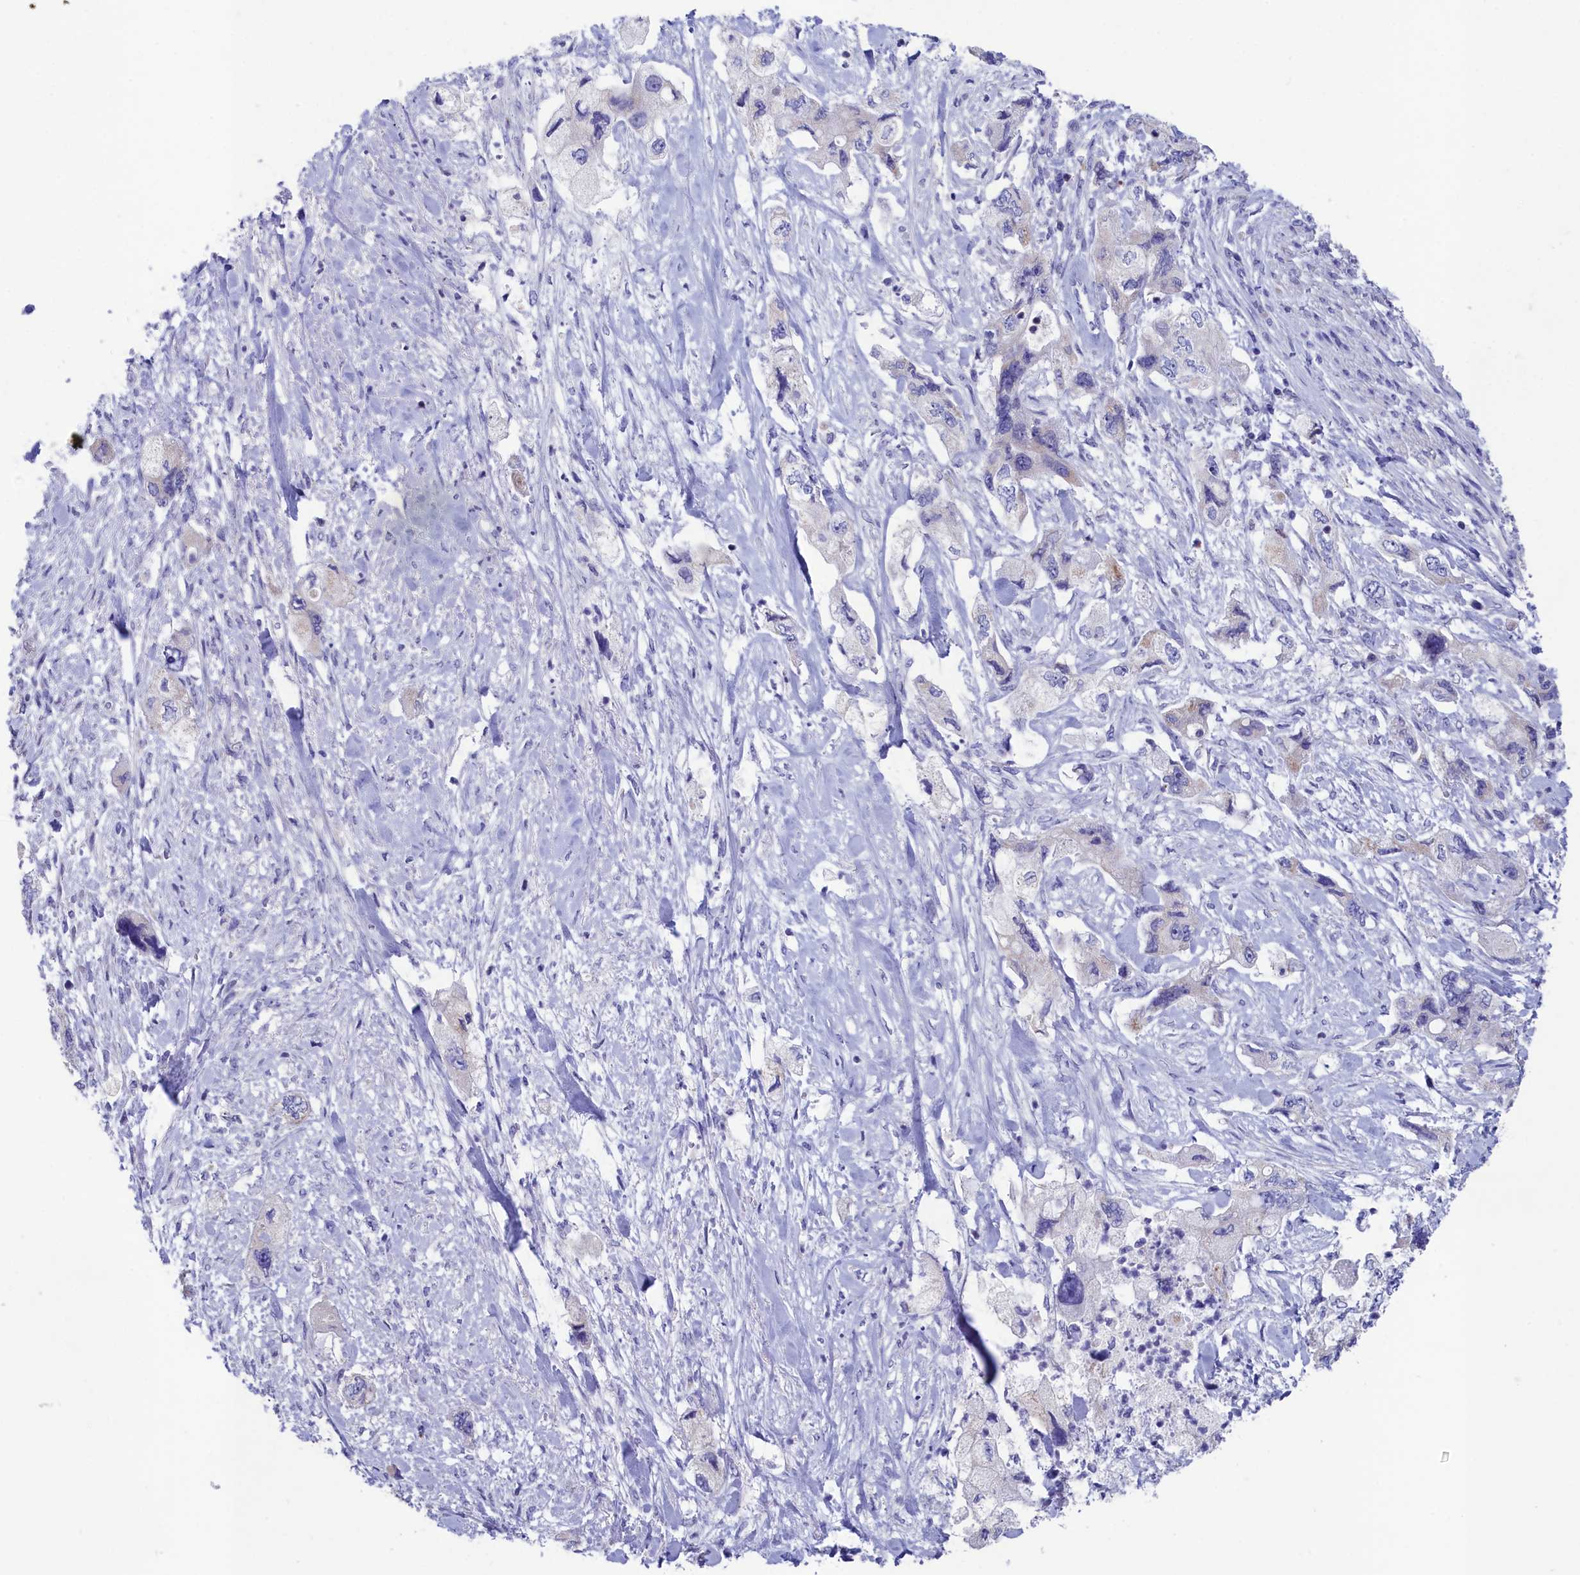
{"staining": {"intensity": "negative", "quantity": "none", "location": "none"}, "tissue": "pancreatic cancer", "cell_type": "Tumor cells", "image_type": "cancer", "snomed": [{"axis": "morphology", "description": "Adenocarcinoma, NOS"}, {"axis": "topography", "description": "Pancreas"}], "caption": "This is an immunohistochemistry micrograph of human pancreatic adenocarcinoma. There is no staining in tumor cells.", "gene": "PRDM12", "patient": {"sex": "female", "age": 73}}